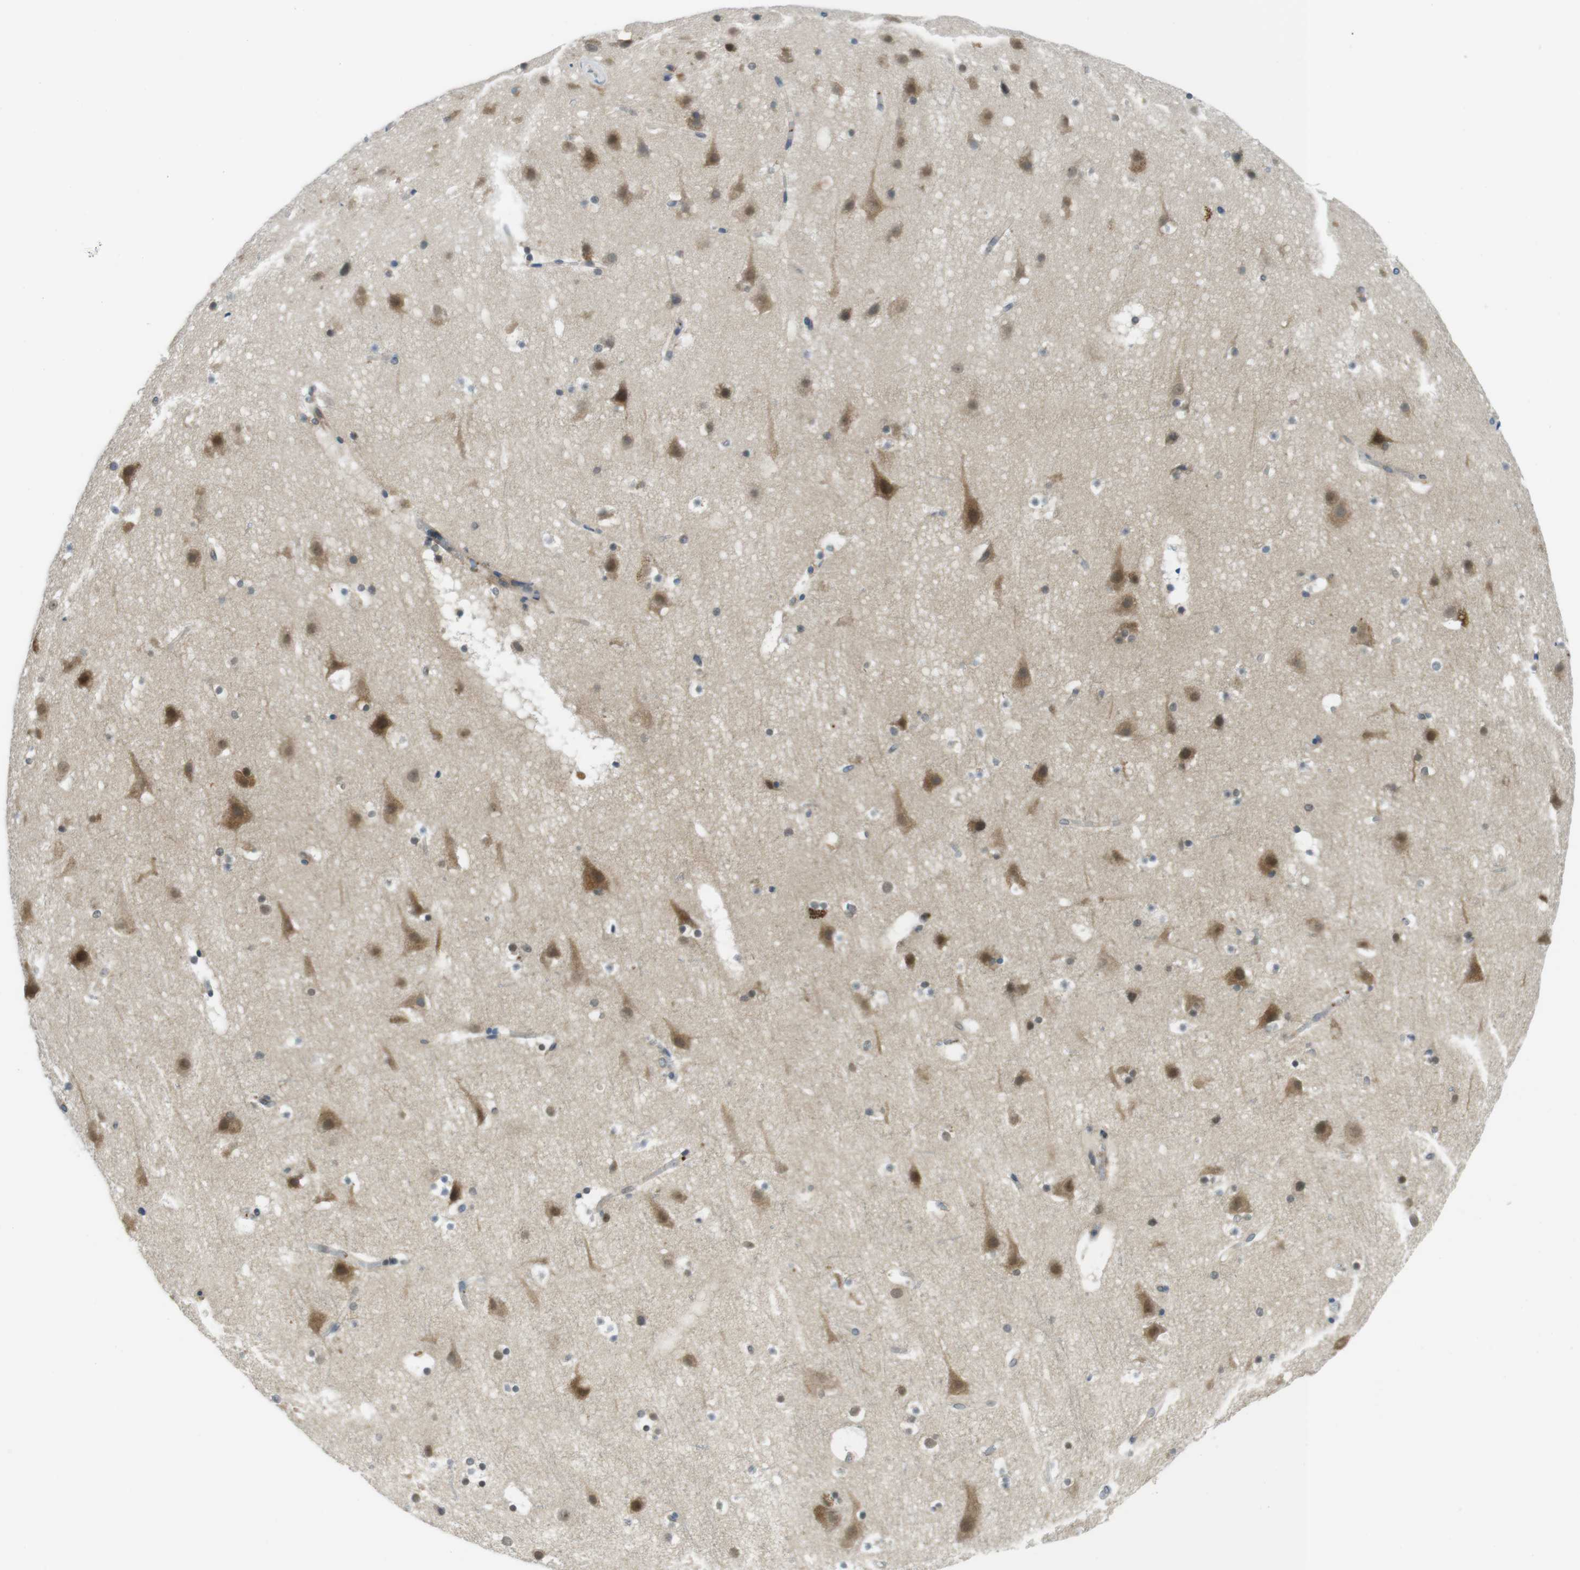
{"staining": {"intensity": "weak", "quantity": ">75%", "location": "cytoplasmic/membranous"}, "tissue": "cerebral cortex", "cell_type": "Endothelial cells", "image_type": "normal", "snomed": [{"axis": "morphology", "description": "Normal tissue, NOS"}, {"axis": "topography", "description": "Cerebral cortex"}], "caption": "IHC of benign cerebral cortex demonstrates low levels of weak cytoplasmic/membranous positivity in approximately >75% of endothelial cells.", "gene": "CASP2", "patient": {"sex": "male", "age": 45}}